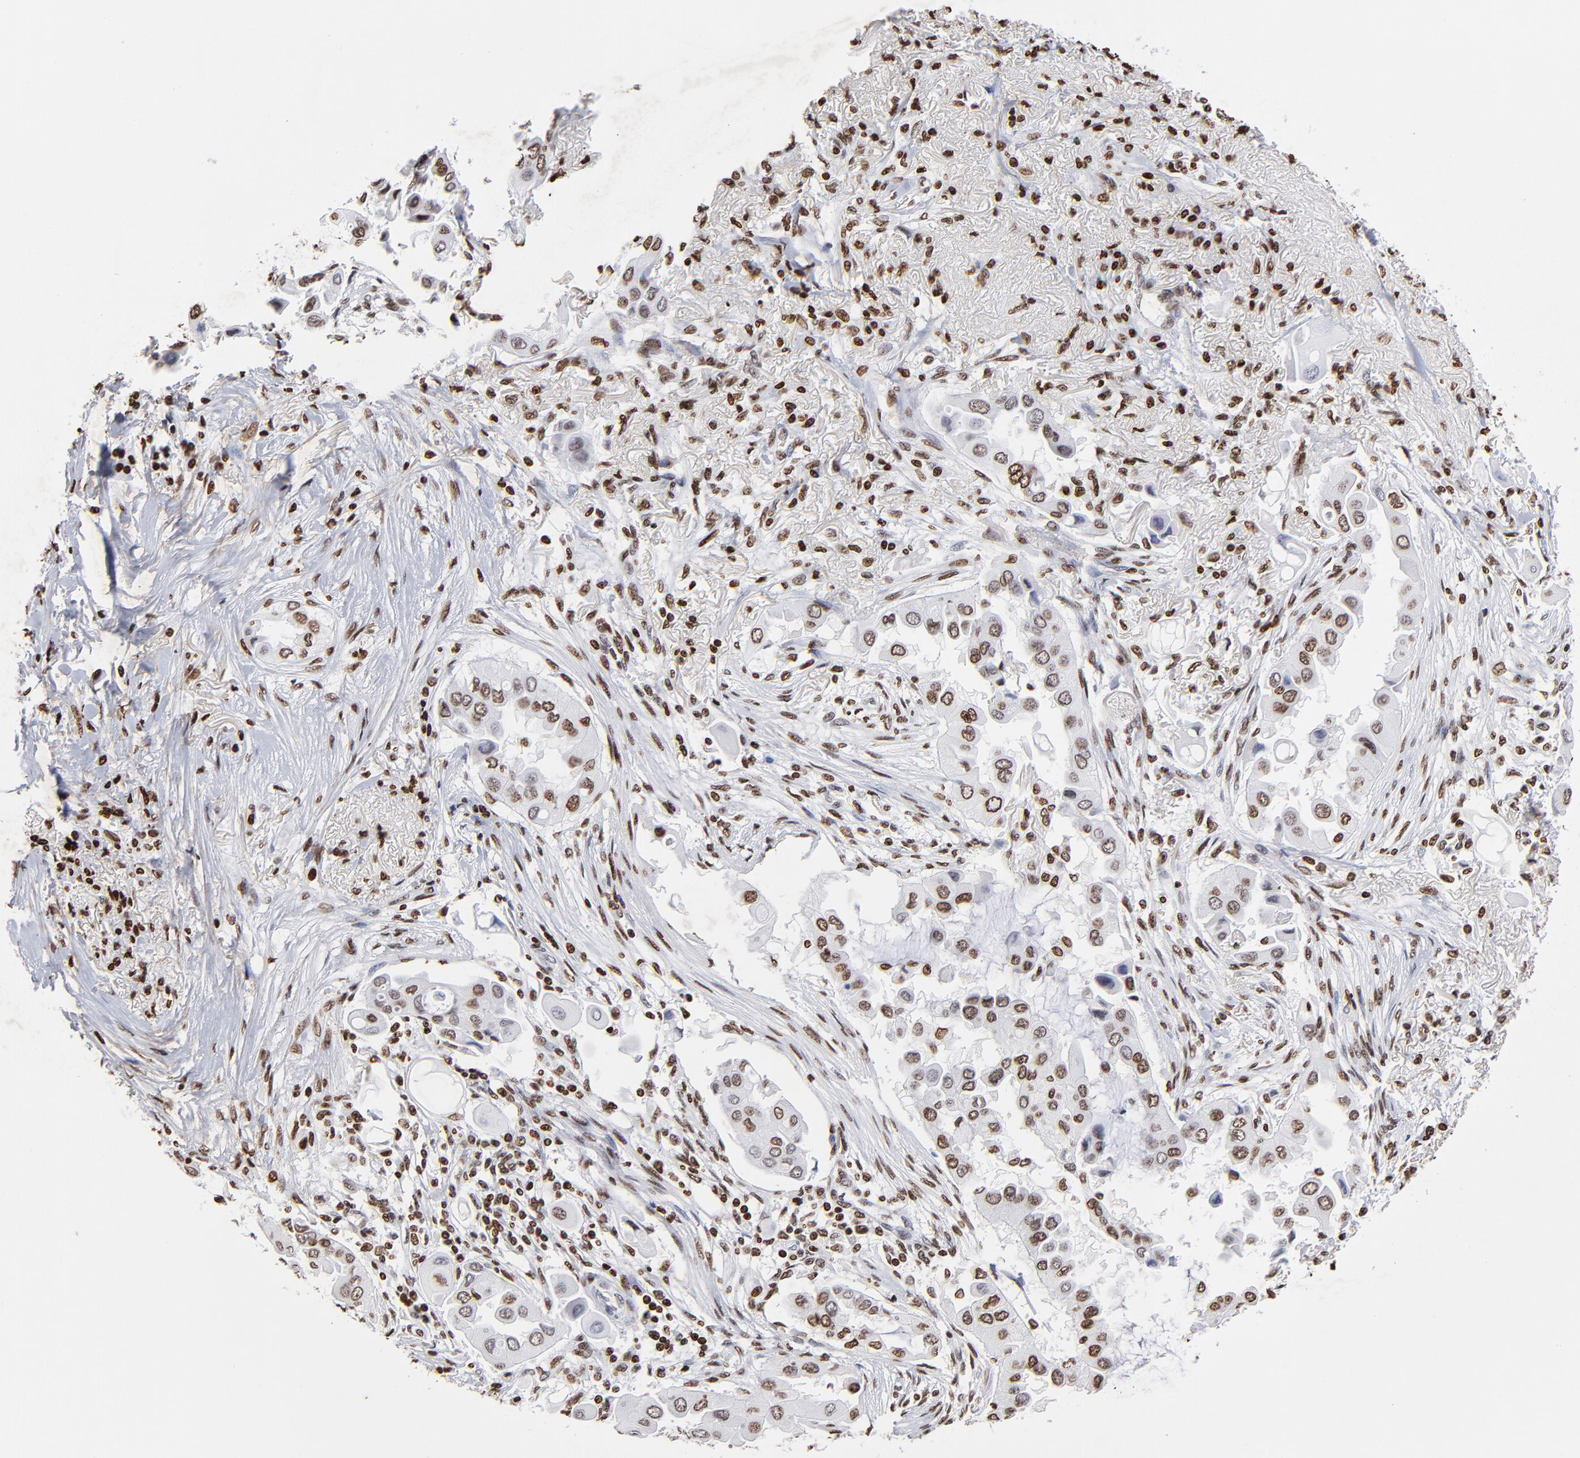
{"staining": {"intensity": "moderate", "quantity": ">75%", "location": "nuclear"}, "tissue": "lung cancer", "cell_type": "Tumor cells", "image_type": "cancer", "snomed": [{"axis": "morphology", "description": "Adenocarcinoma, NOS"}, {"axis": "topography", "description": "Lung"}], "caption": "Protein staining by immunohistochemistry (IHC) displays moderate nuclear positivity in approximately >75% of tumor cells in lung cancer (adenocarcinoma).", "gene": "FBH1", "patient": {"sex": "female", "age": 76}}